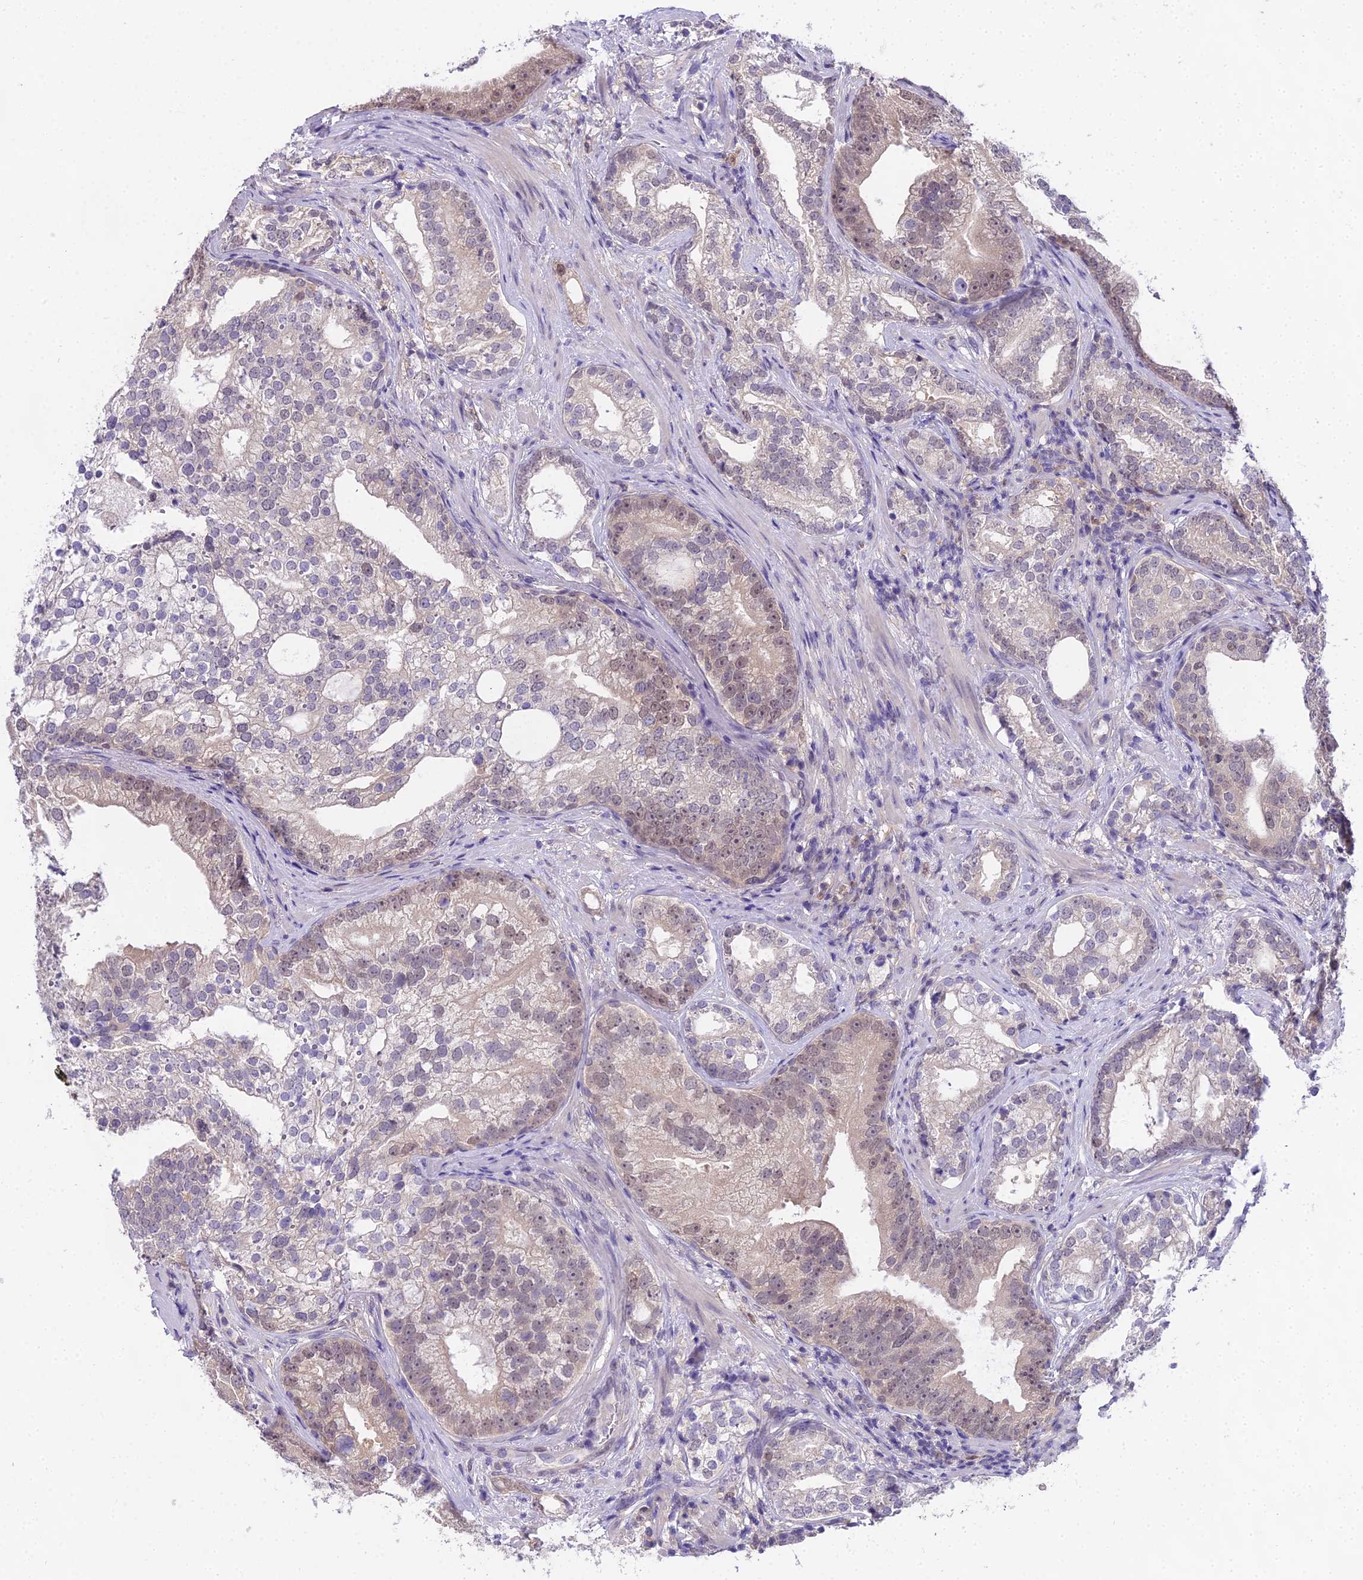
{"staining": {"intensity": "weak", "quantity": "<25%", "location": "cytoplasmic/membranous,nuclear"}, "tissue": "prostate cancer", "cell_type": "Tumor cells", "image_type": "cancer", "snomed": [{"axis": "morphology", "description": "Adenocarcinoma, High grade"}, {"axis": "topography", "description": "Prostate"}], "caption": "A micrograph of prostate high-grade adenocarcinoma stained for a protein reveals no brown staining in tumor cells.", "gene": "MAT2A", "patient": {"sex": "male", "age": 75}}